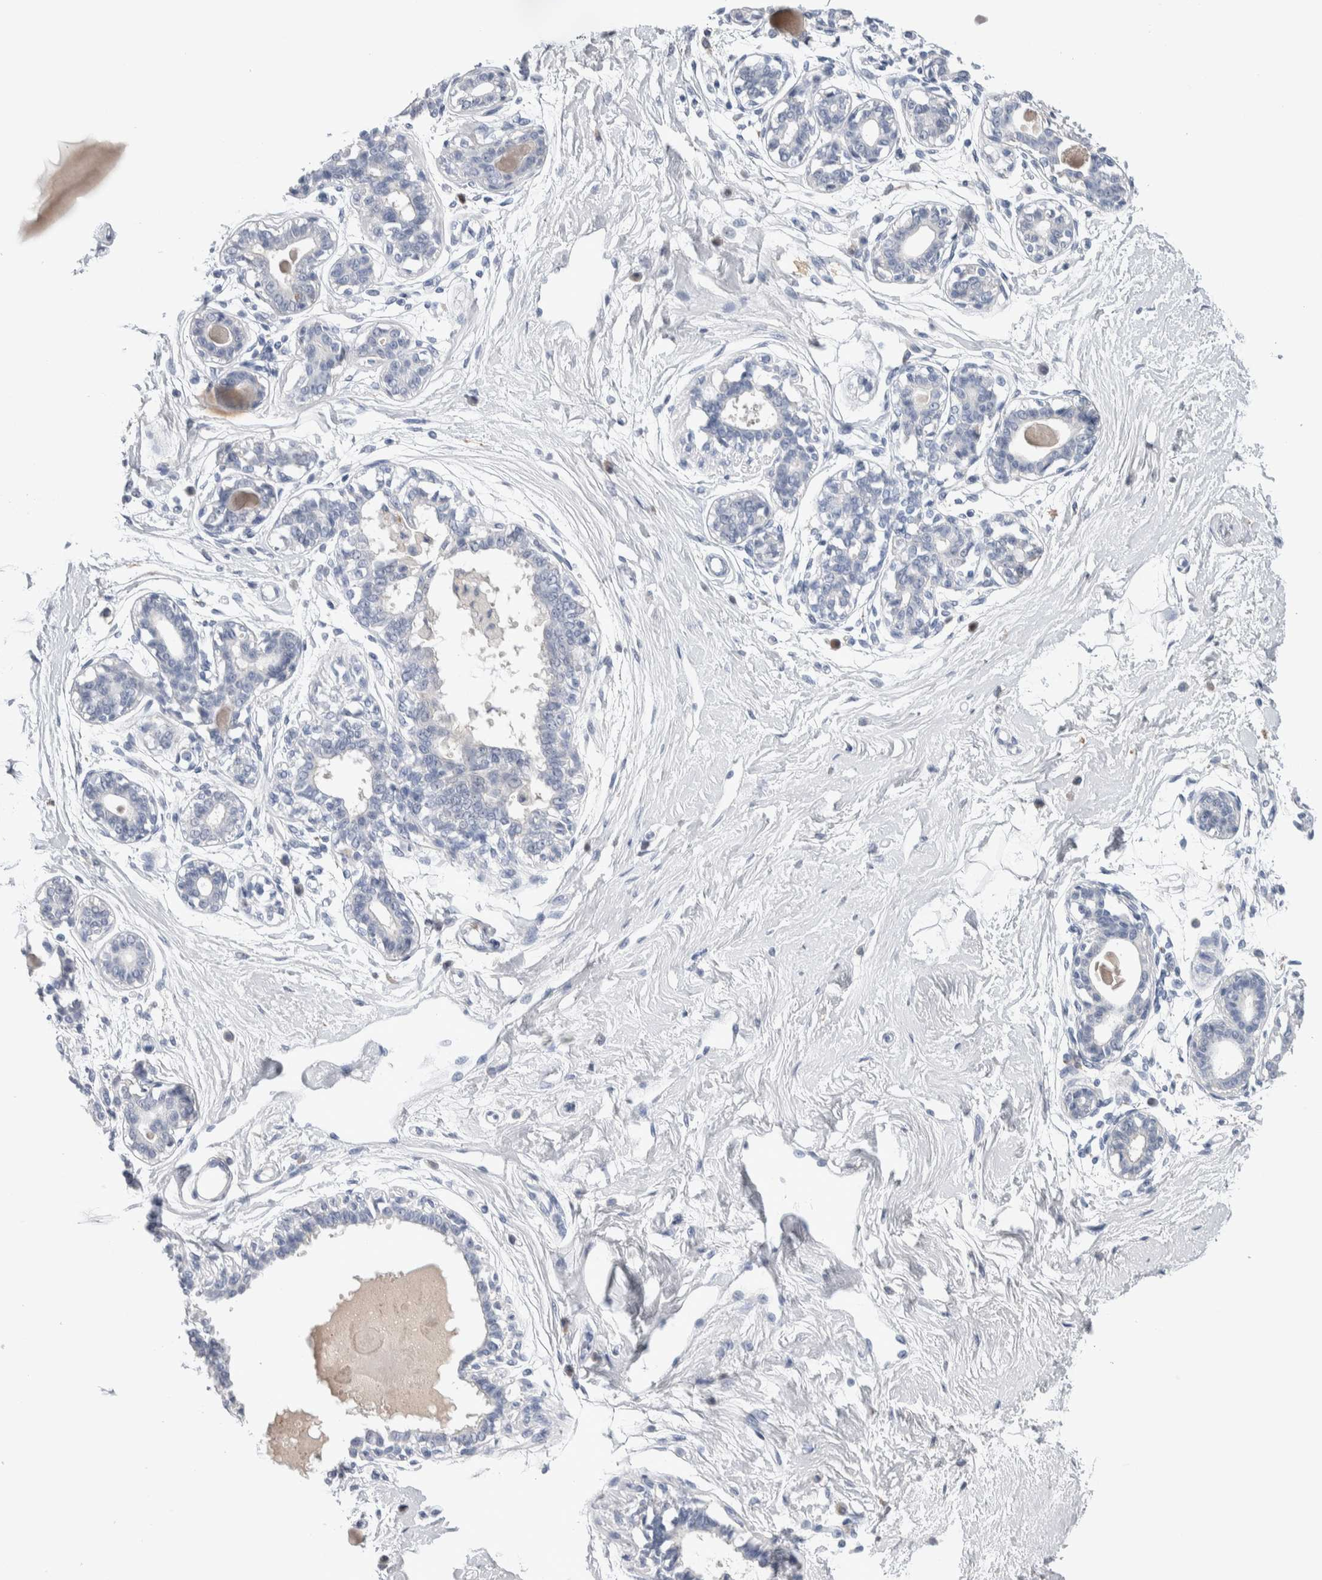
{"staining": {"intensity": "negative", "quantity": "none", "location": "none"}, "tissue": "breast", "cell_type": "Adipocytes", "image_type": "normal", "snomed": [{"axis": "morphology", "description": "Normal tissue, NOS"}, {"axis": "topography", "description": "Breast"}], "caption": "There is no significant staining in adipocytes of breast. (Brightfield microscopy of DAB (3,3'-diaminobenzidine) immunohistochemistry (IHC) at high magnification).", "gene": "LURAP1L", "patient": {"sex": "female", "age": 45}}